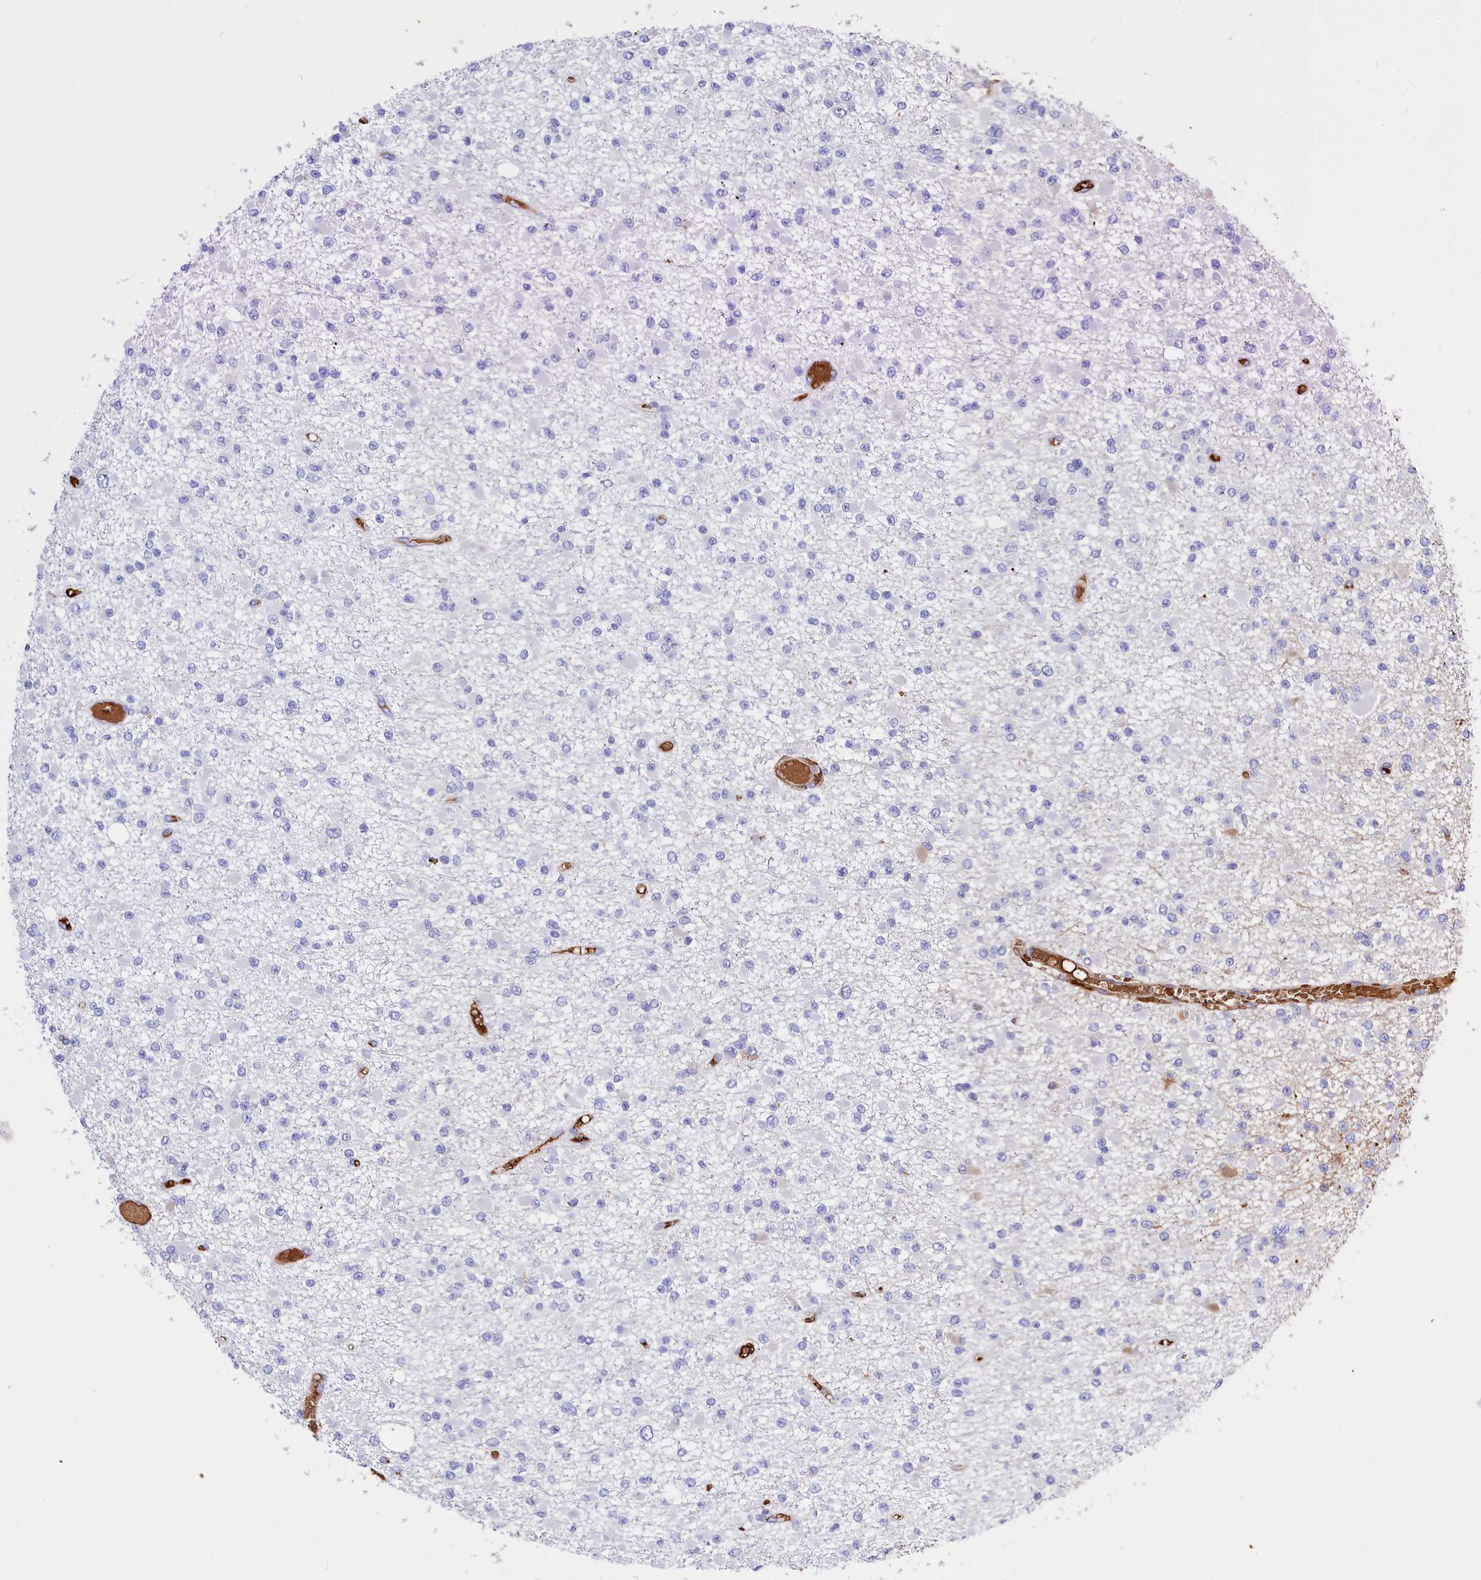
{"staining": {"intensity": "negative", "quantity": "none", "location": "none"}, "tissue": "glioma", "cell_type": "Tumor cells", "image_type": "cancer", "snomed": [{"axis": "morphology", "description": "Glioma, malignant, Low grade"}, {"axis": "topography", "description": "Brain"}], "caption": "Human malignant glioma (low-grade) stained for a protein using immunohistochemistry (IHC) reveals no staining in tumor cells.", "gene": "RPUSD3", "patient": {"sex": "female", "age": 22}}